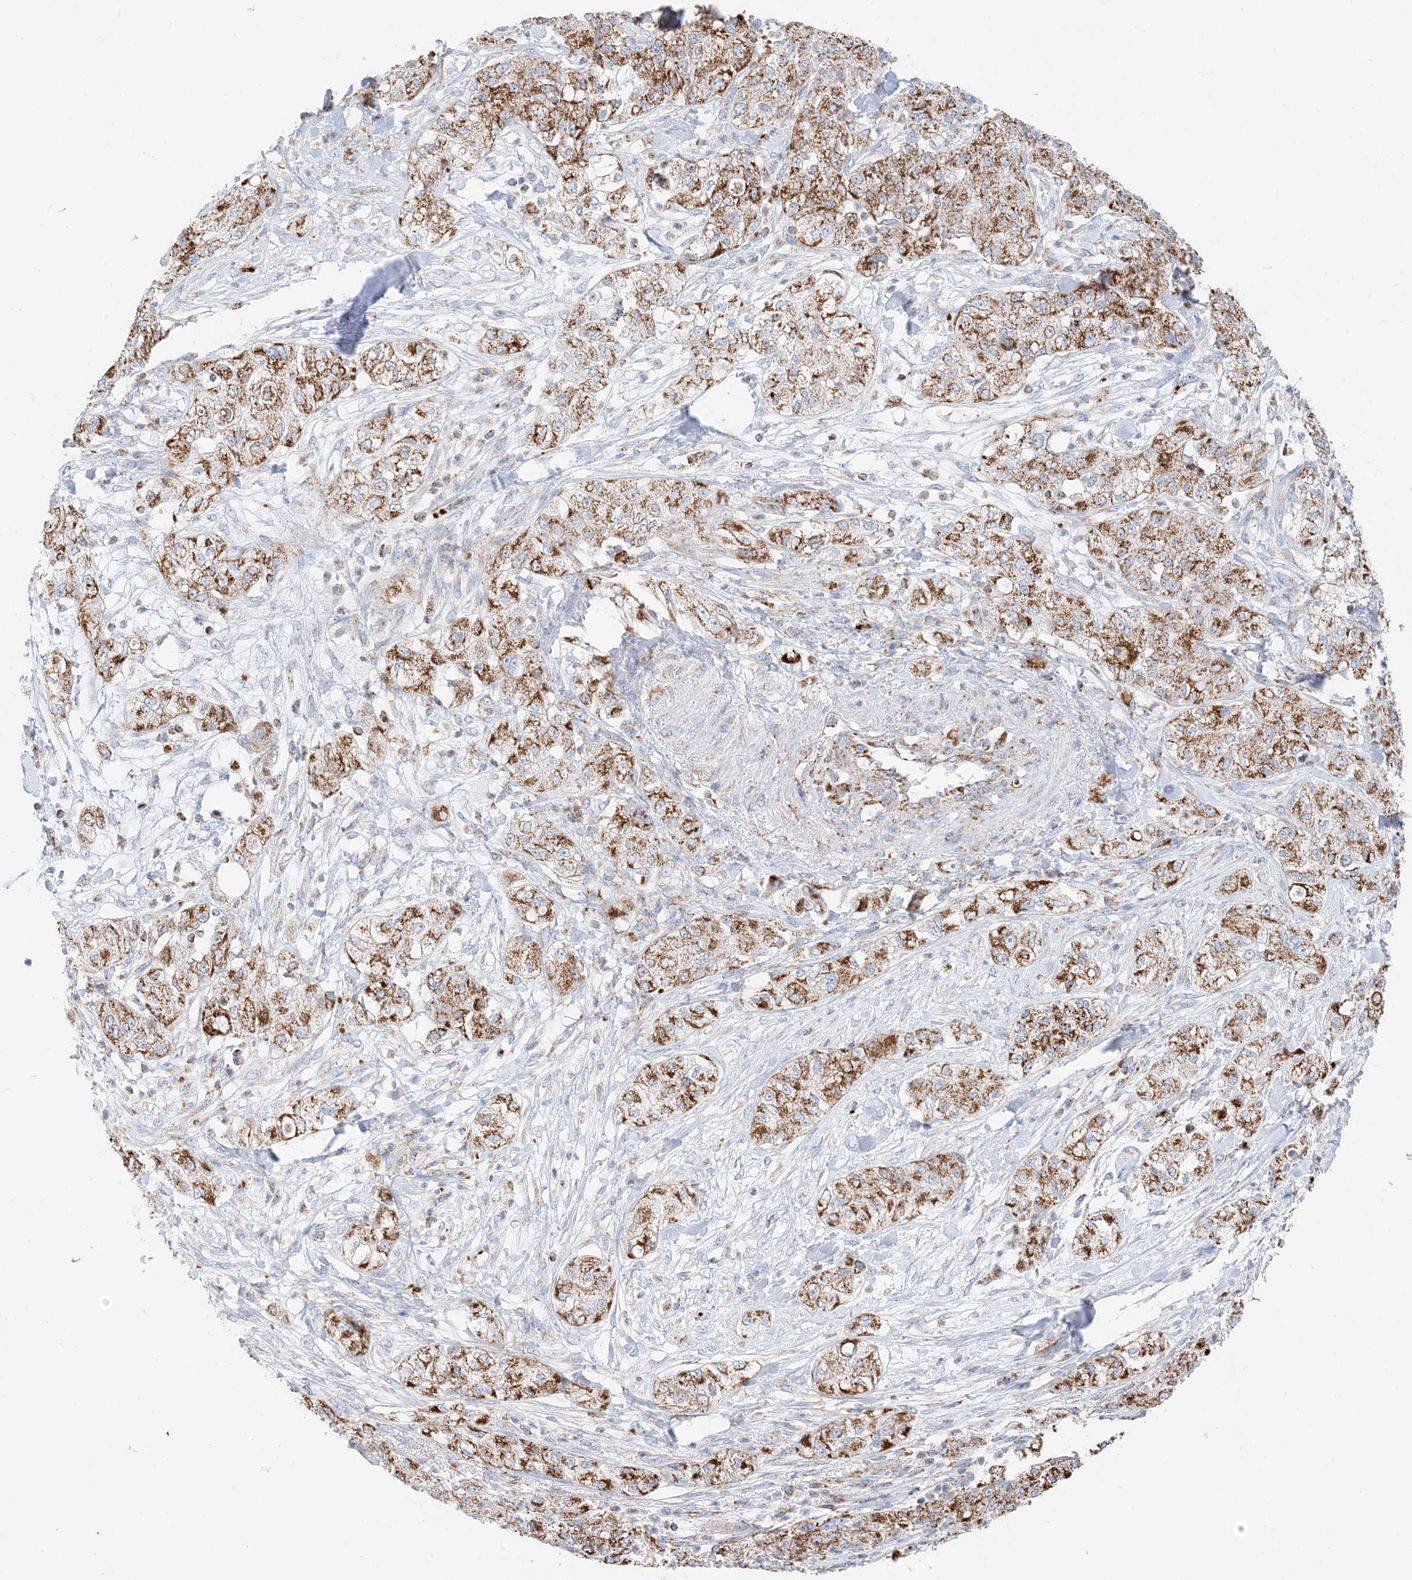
{"staining": {"intensity": "strong", "quantity": ">75%", "location": "cytoplasmic/membranous"}, "tissue": "pancreatic cancer", "cell_type": "Tumor cells", "image_type": "cancer", "snomed": [{"axis": "morphology", "description": "Adenocarcinoma, NOS"}, {"axis": "topography", "description": "Pancreas"}], "caption": "Protein staining by IHC exhibits strong cytoplasmic/membranous staining in approximately >75% of tumor cells in pancreatic adenocarcinoma.", "gene": "CAPN13", "patient": {"sex": "female", "age": 78}}